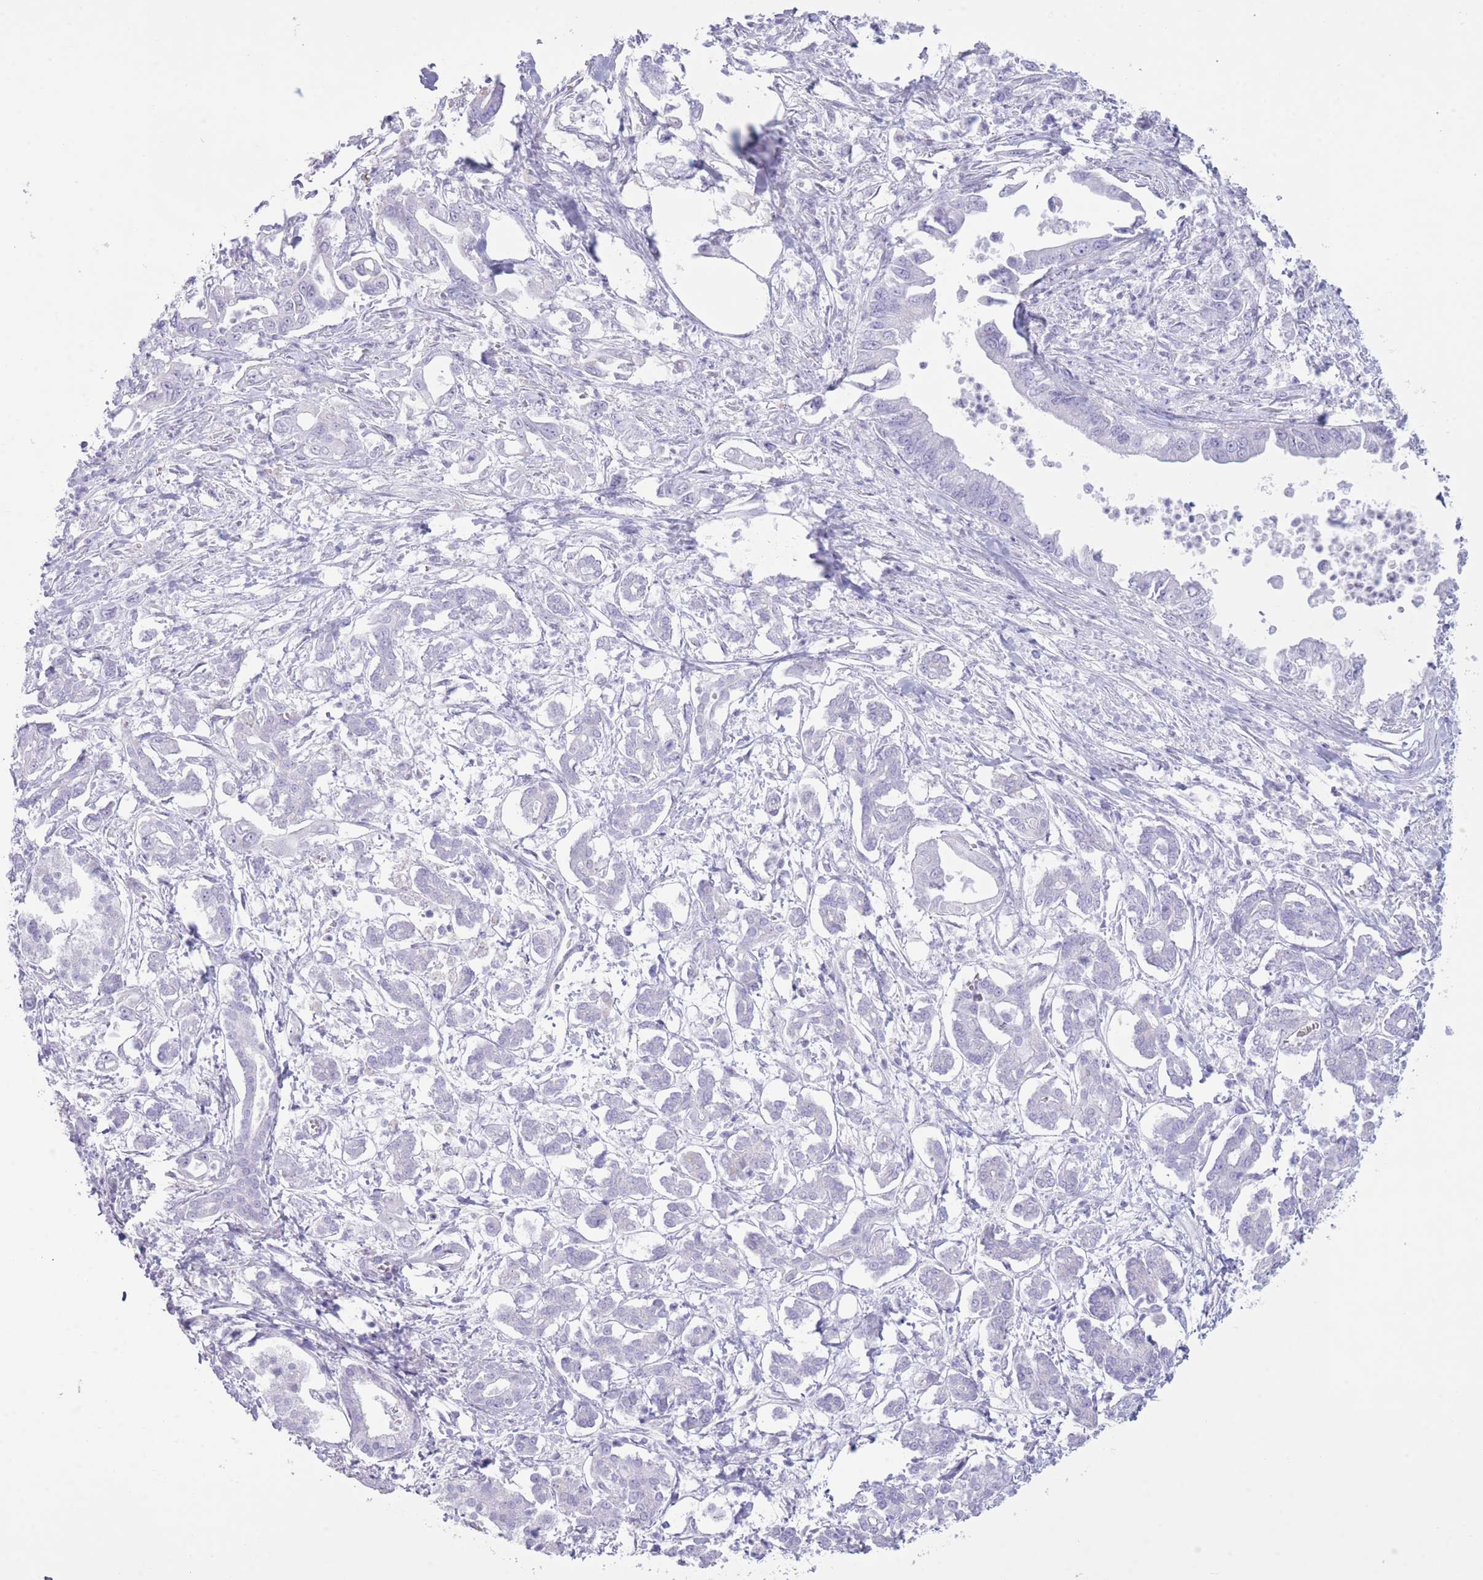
{"staining": {"intensity": "negative", "quantity": "none", "location": "none"}, "tissue": "pancreatic cancer", "cell_type": "Tumor cells", "image_type": "cancer", "snomed": [{"axis": "morphology", "description": "Adenocarcinoma, NOS"}, {"axis": "topography", "description": "Pancreas"}], "caption": "This is an immunohistochemistry (IHC) image of human pancreatic adenocarcinoma. There is no staining in tumor cells.", "gene": "AP3S2", "patient": {"sex": "male", "age": 61}}